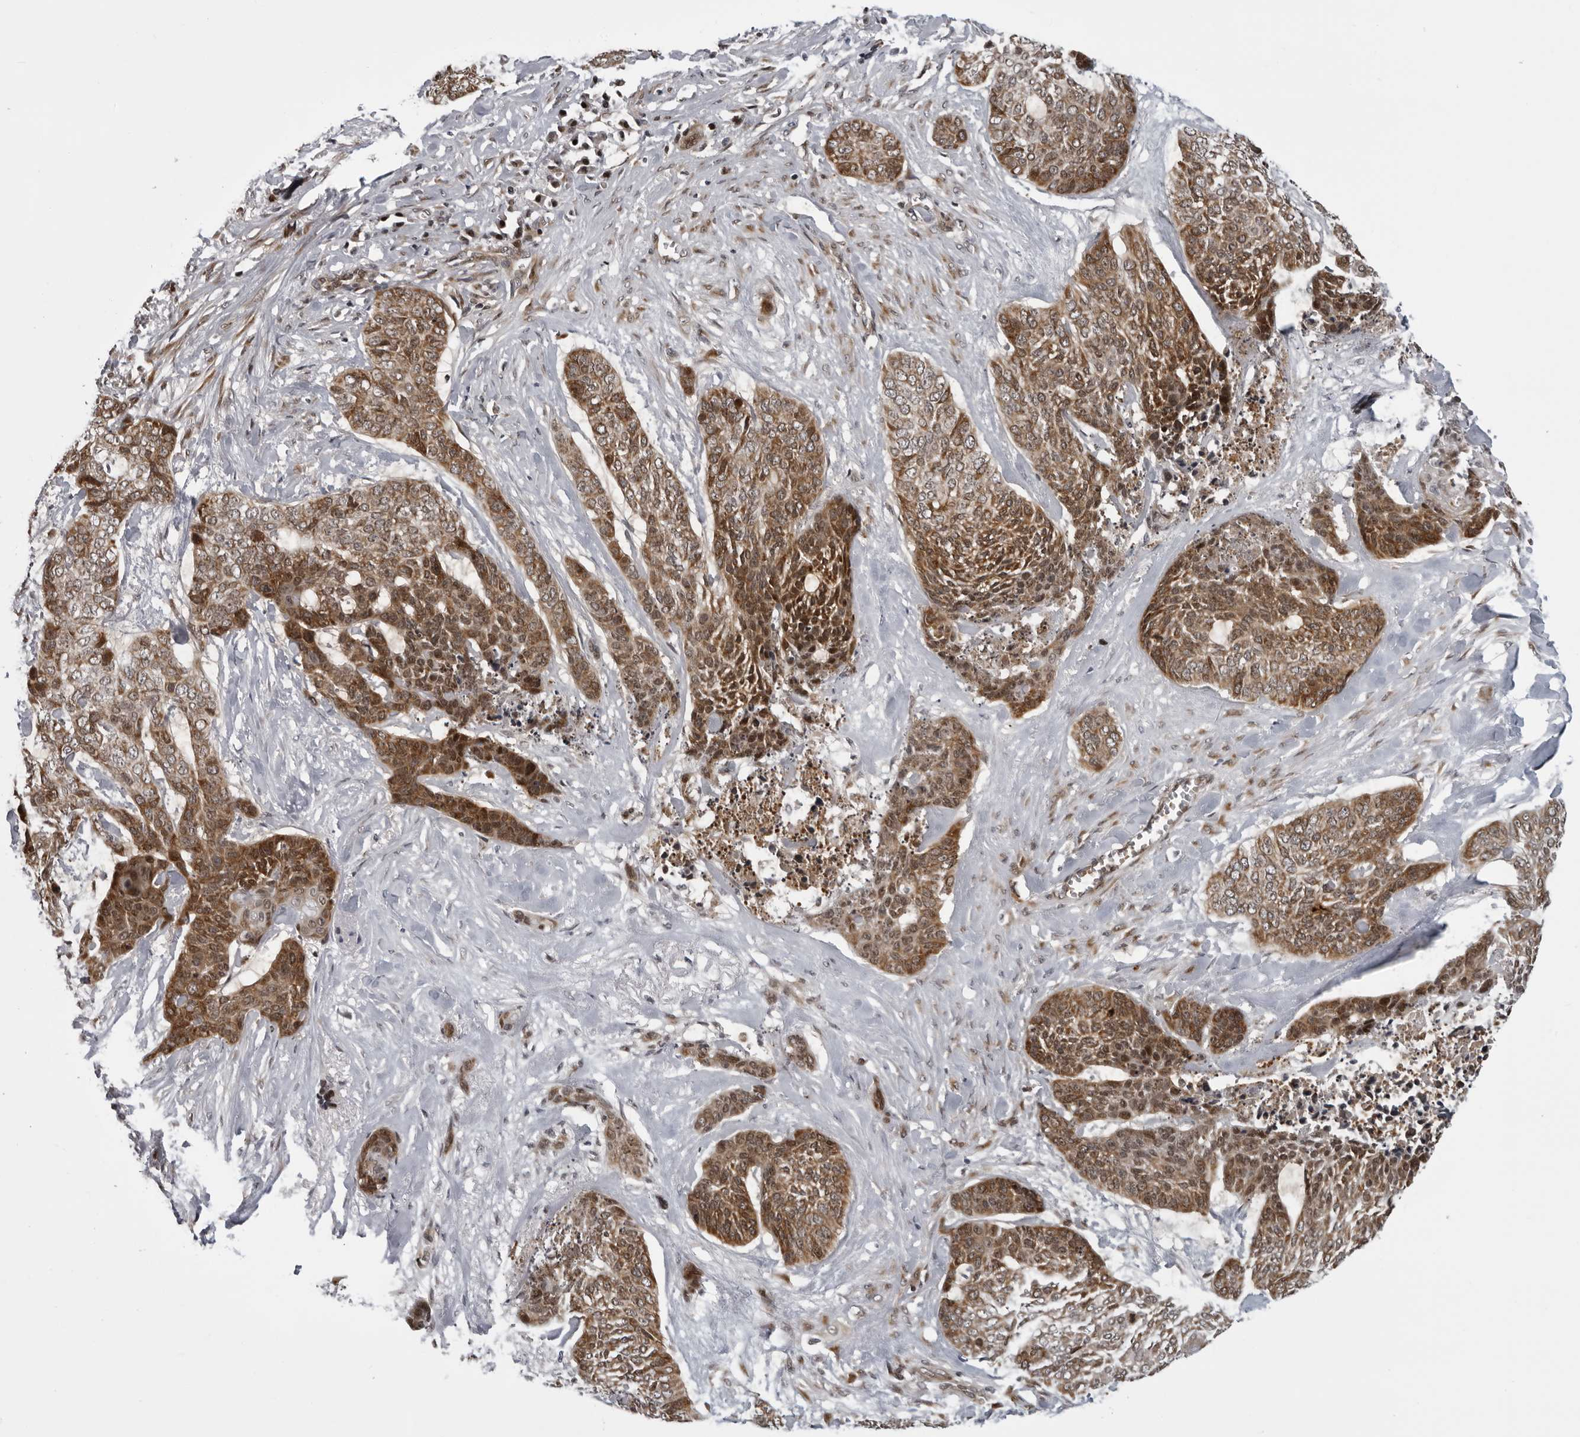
{"staining": {"intensity": "strong", "quantity": ">75%", "location": "cytoplasmic/membranous"}, "tissue": "skin cancer", "cell_type": "Tumor cells", "image_type": "cancer", "snomed": [{"axis": "morphology", "description": "Basal cell carcinoma"}, {"axis": "topography", "description": "Skin"}], "caption": "A micrograph of skin cancer stained for a protein exhibits strong cytoplasmic/membranous brown staining in tumor cells. (IHC, brightfield microscopy, high magnification).", "gene": "THOP1", "patient": {"sex": "female", "age": 64}}